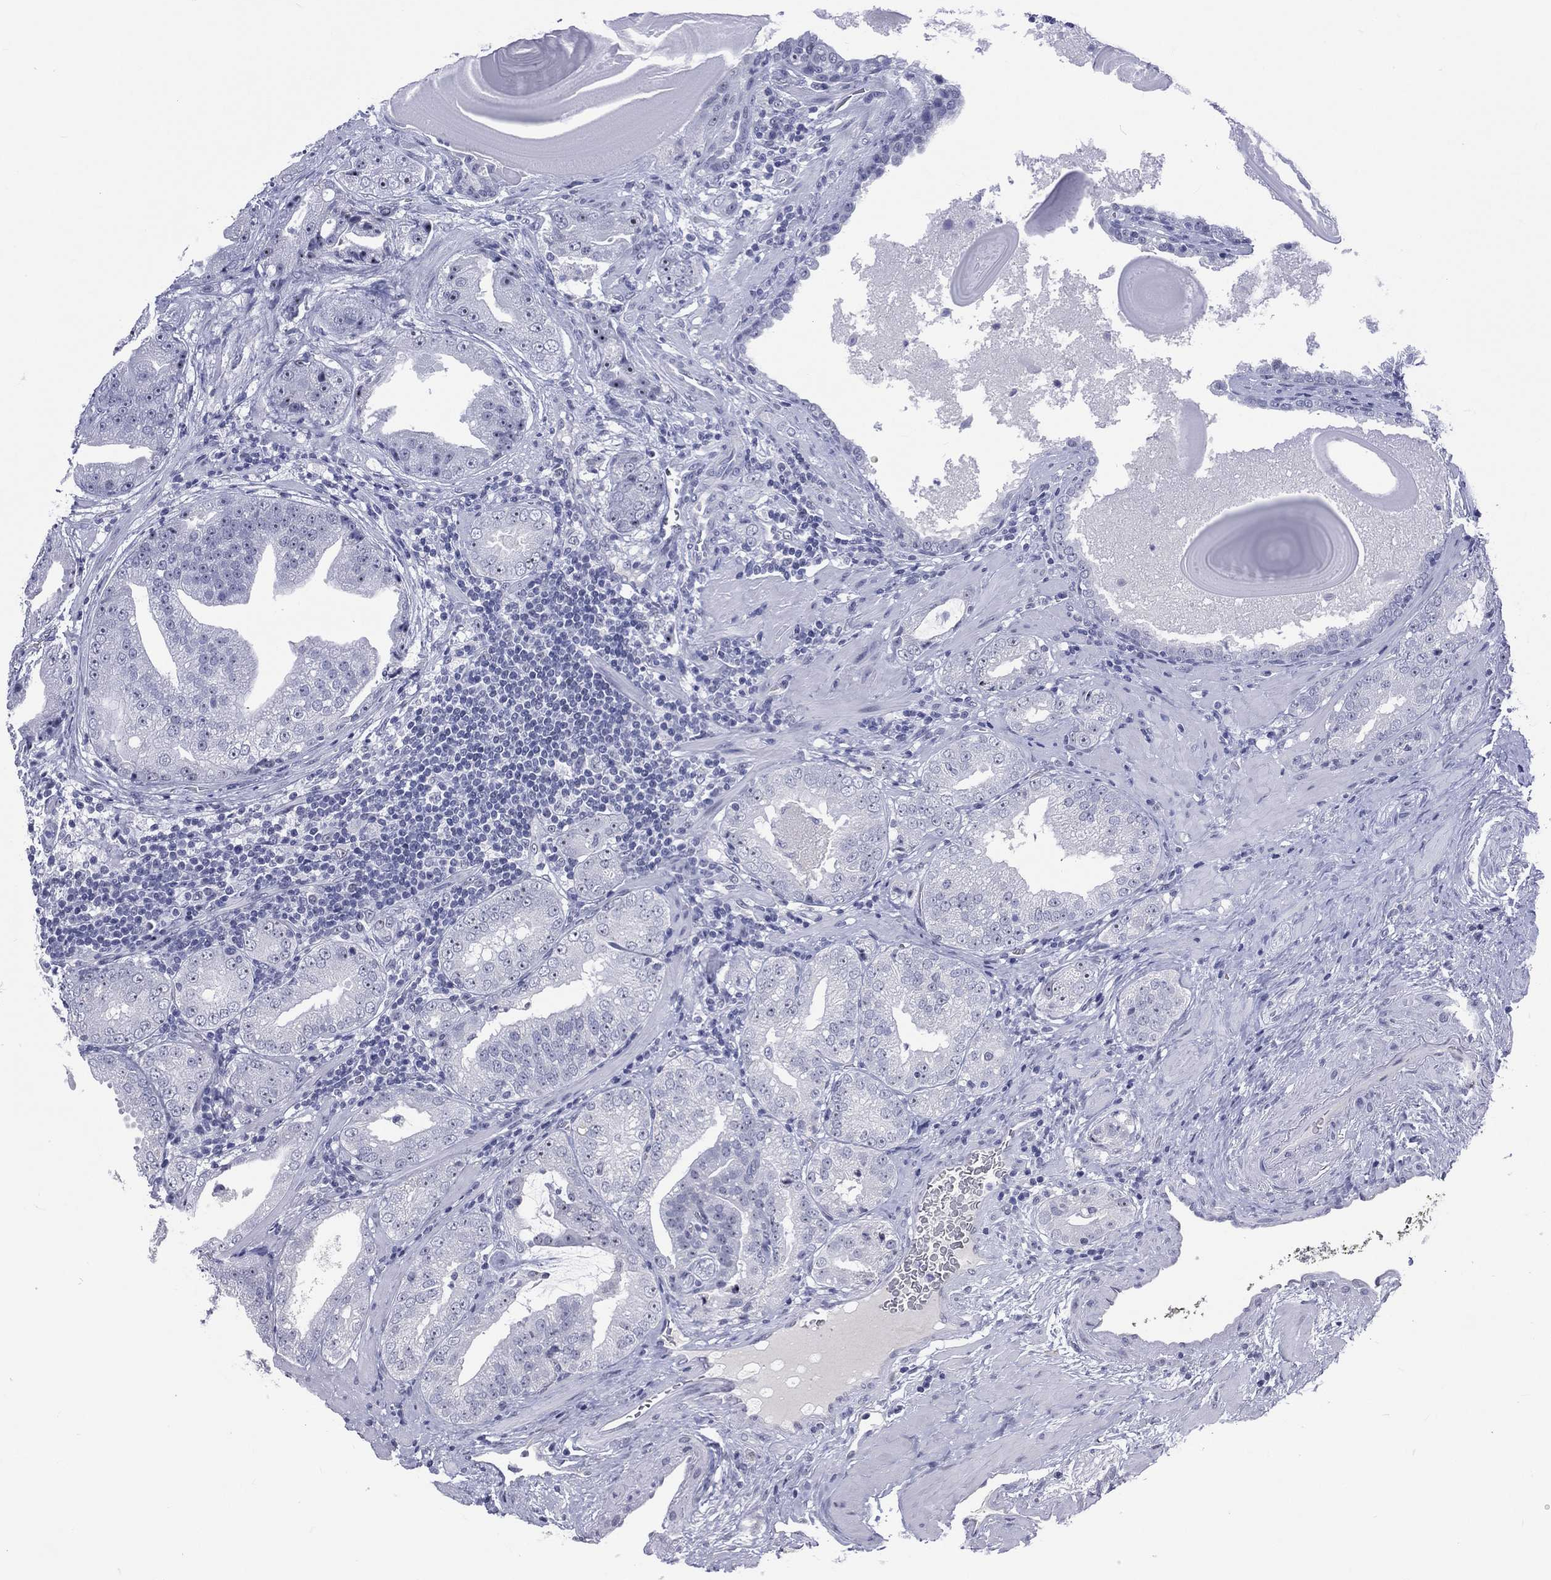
{"staining": {"intensity": "negative", "quantity": "none", "location": "none"}, "tissue": "prostate cancer", "cell_type": "Tumor cells", "image_type": "cancer", "snomed": [{"axis": "morphology", "description": "Adenocarcinoma, Low grade"}, {"axis": "topography", "description": "Prostate"}], "caption": "Immunohistochemical staining of human prostate cancer (low-grade adenocarcinoma) displays no significant positivity in tumor cells. (Stains: DAB (3,3'-diaminobenzidine) immunohistochemistry with hematoxylin counter stain, Microscopy: brightfield microscopy at high magnification).", "gene": "SSX1", "patient": {"sex": "male", "age": 62}}